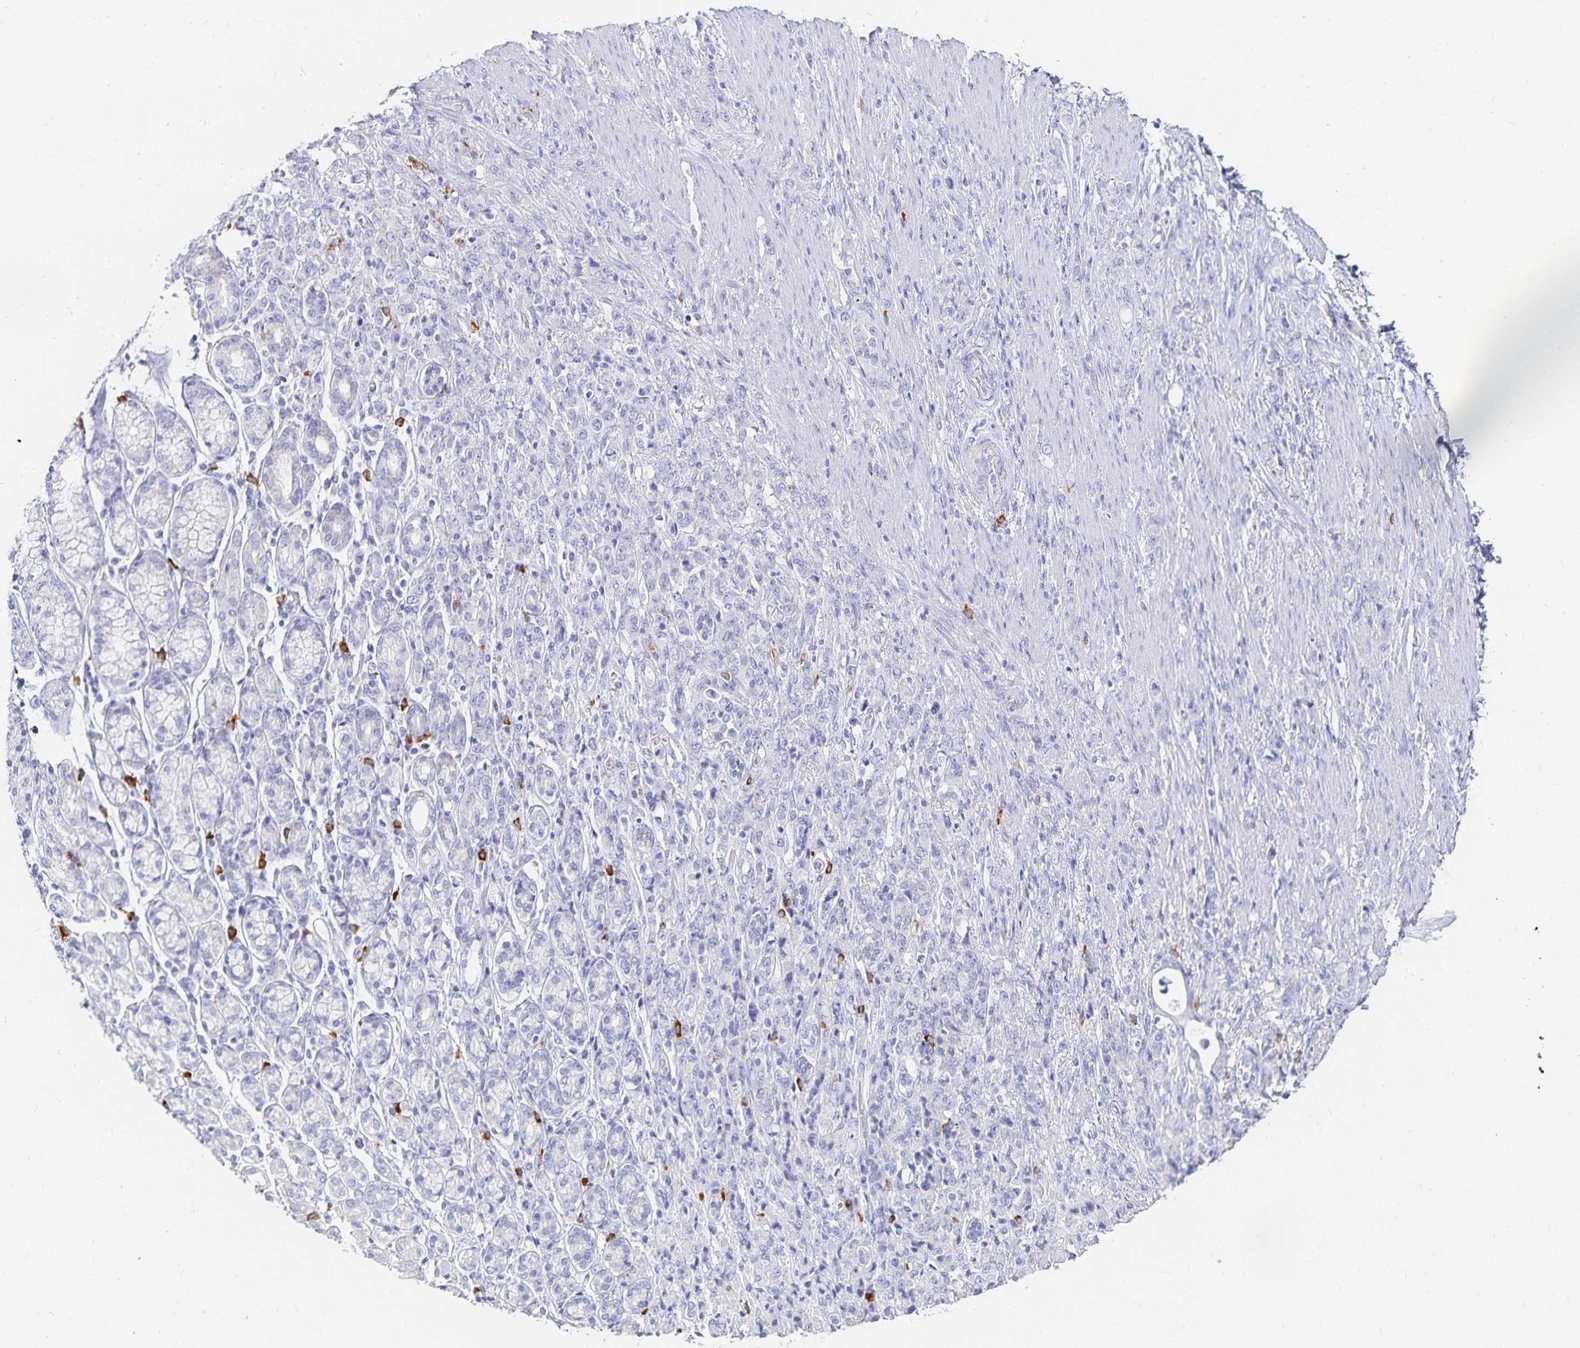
{"staining": {"intensity": "negative", "quantity": "none", "location": "none"}, "tissue": "stomach cancer", "cell_type": "Tumor cells", "image_type": "cancer", "snomed": [{"axis": "morphology", "description": "Adenocarcinoma, NOS"}, {"axis": "topography", "description": "Stomach"}], "caption": "Protein analysis of stomach adenocarcinoma demonstrates no significant expression in tumor cells.", "gene": "TNIP1", "patient": {"sex": "female", "age": 79}}